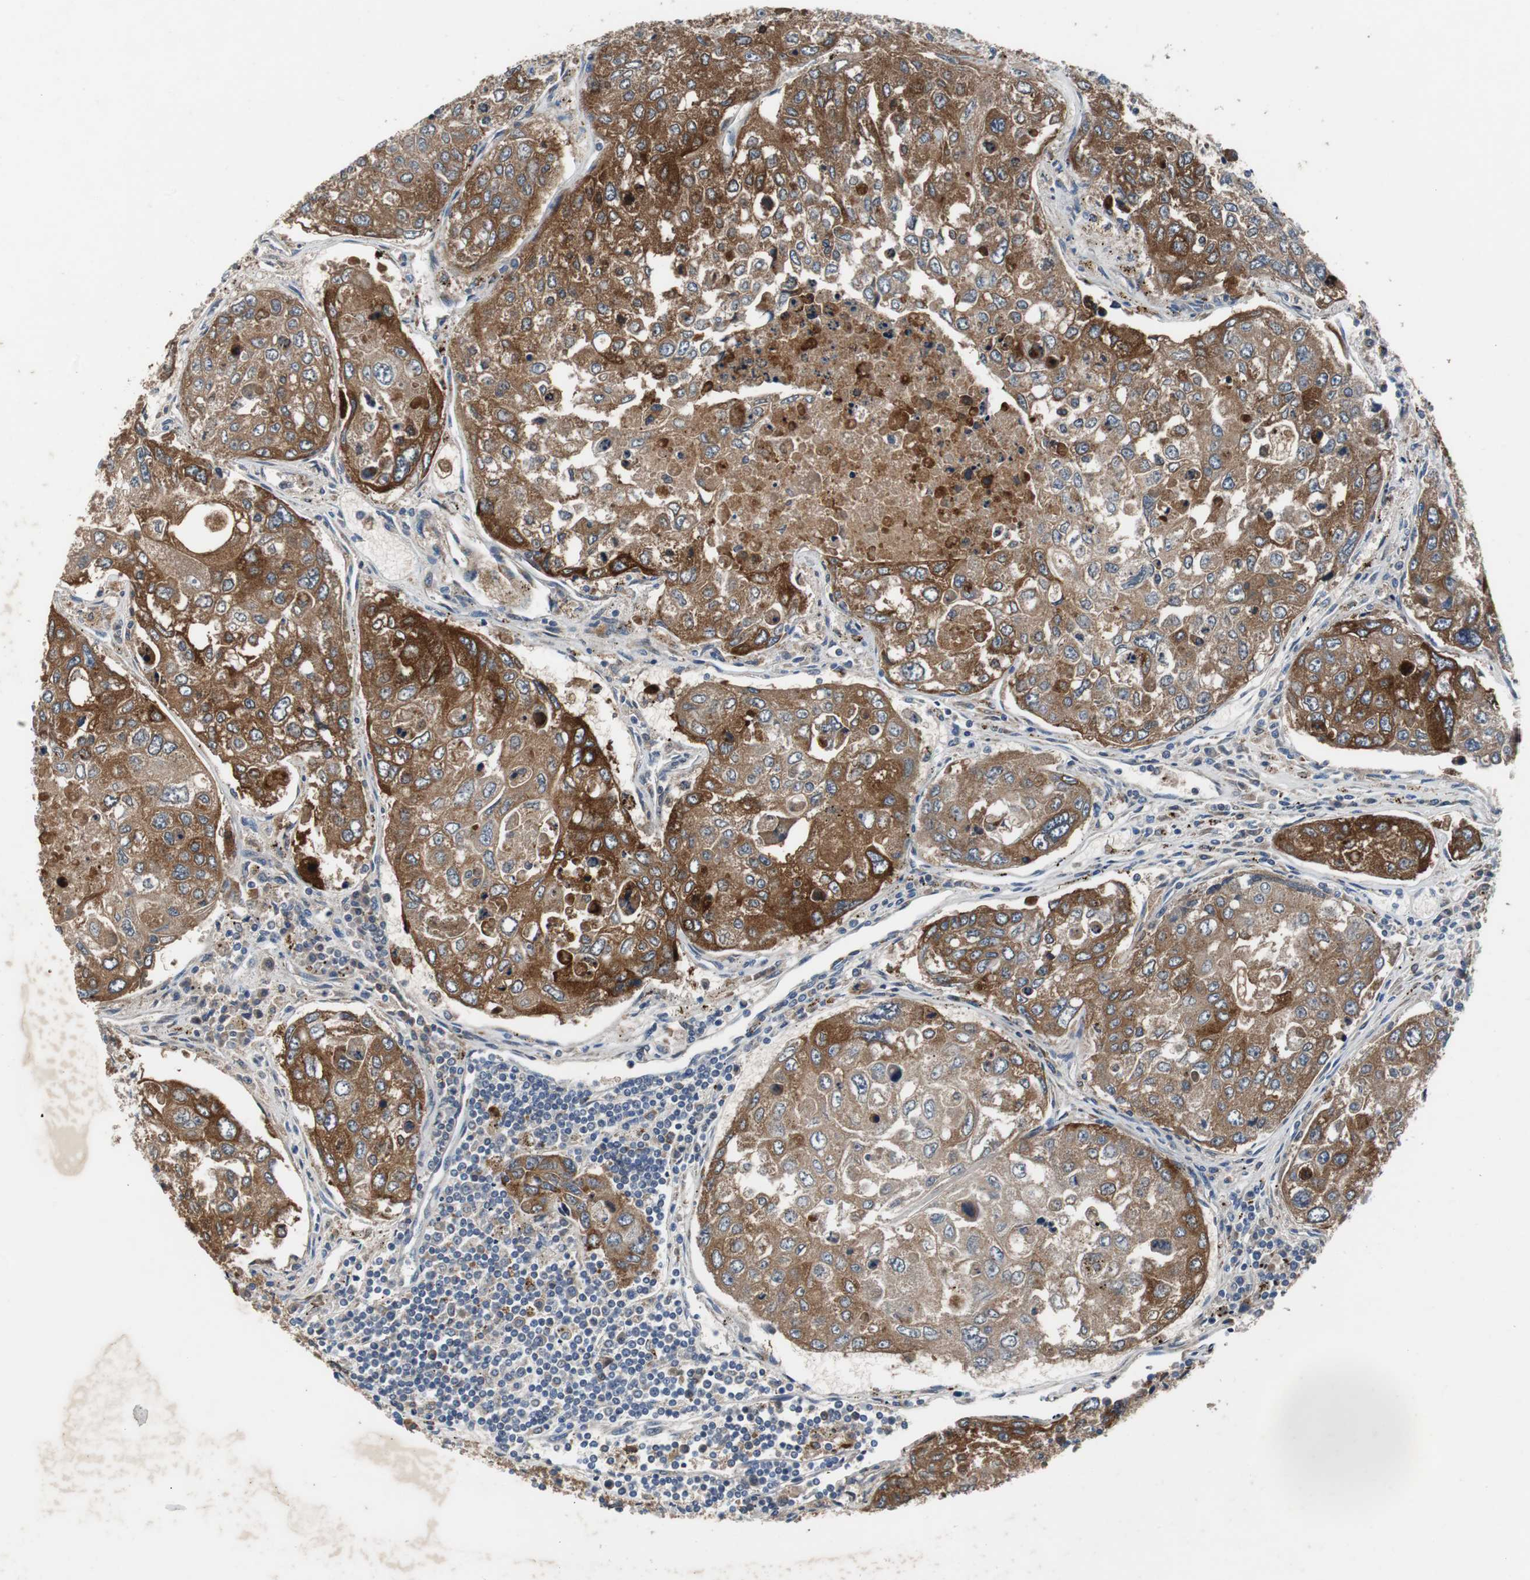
{"staining": {"intensity": "strong", "quantity": ">75%", "location": "cytoplasmic/membranous"}, "tissue": "urothelial cancer", "cell_type": "Tumor cells", "image_type": "cancer", "snomed": [{"axis": "morphology", "description": "Urothelial carcinoma, High grade"}, {"axis": "topography", "description": "Lymph node"}, {"axis": "topography", "description": "Urinary bladder"}], "caption": "Urothelial carcinoma (high-grade) stained with DAB (3,3'-diaminobenzidine) IHC exhibits high levels of strong cytoplasmic/membranous expression in approximately >75% of tumor cells.", "gene": "SORT1", "patient": {"sex": "male", "age": 51}}